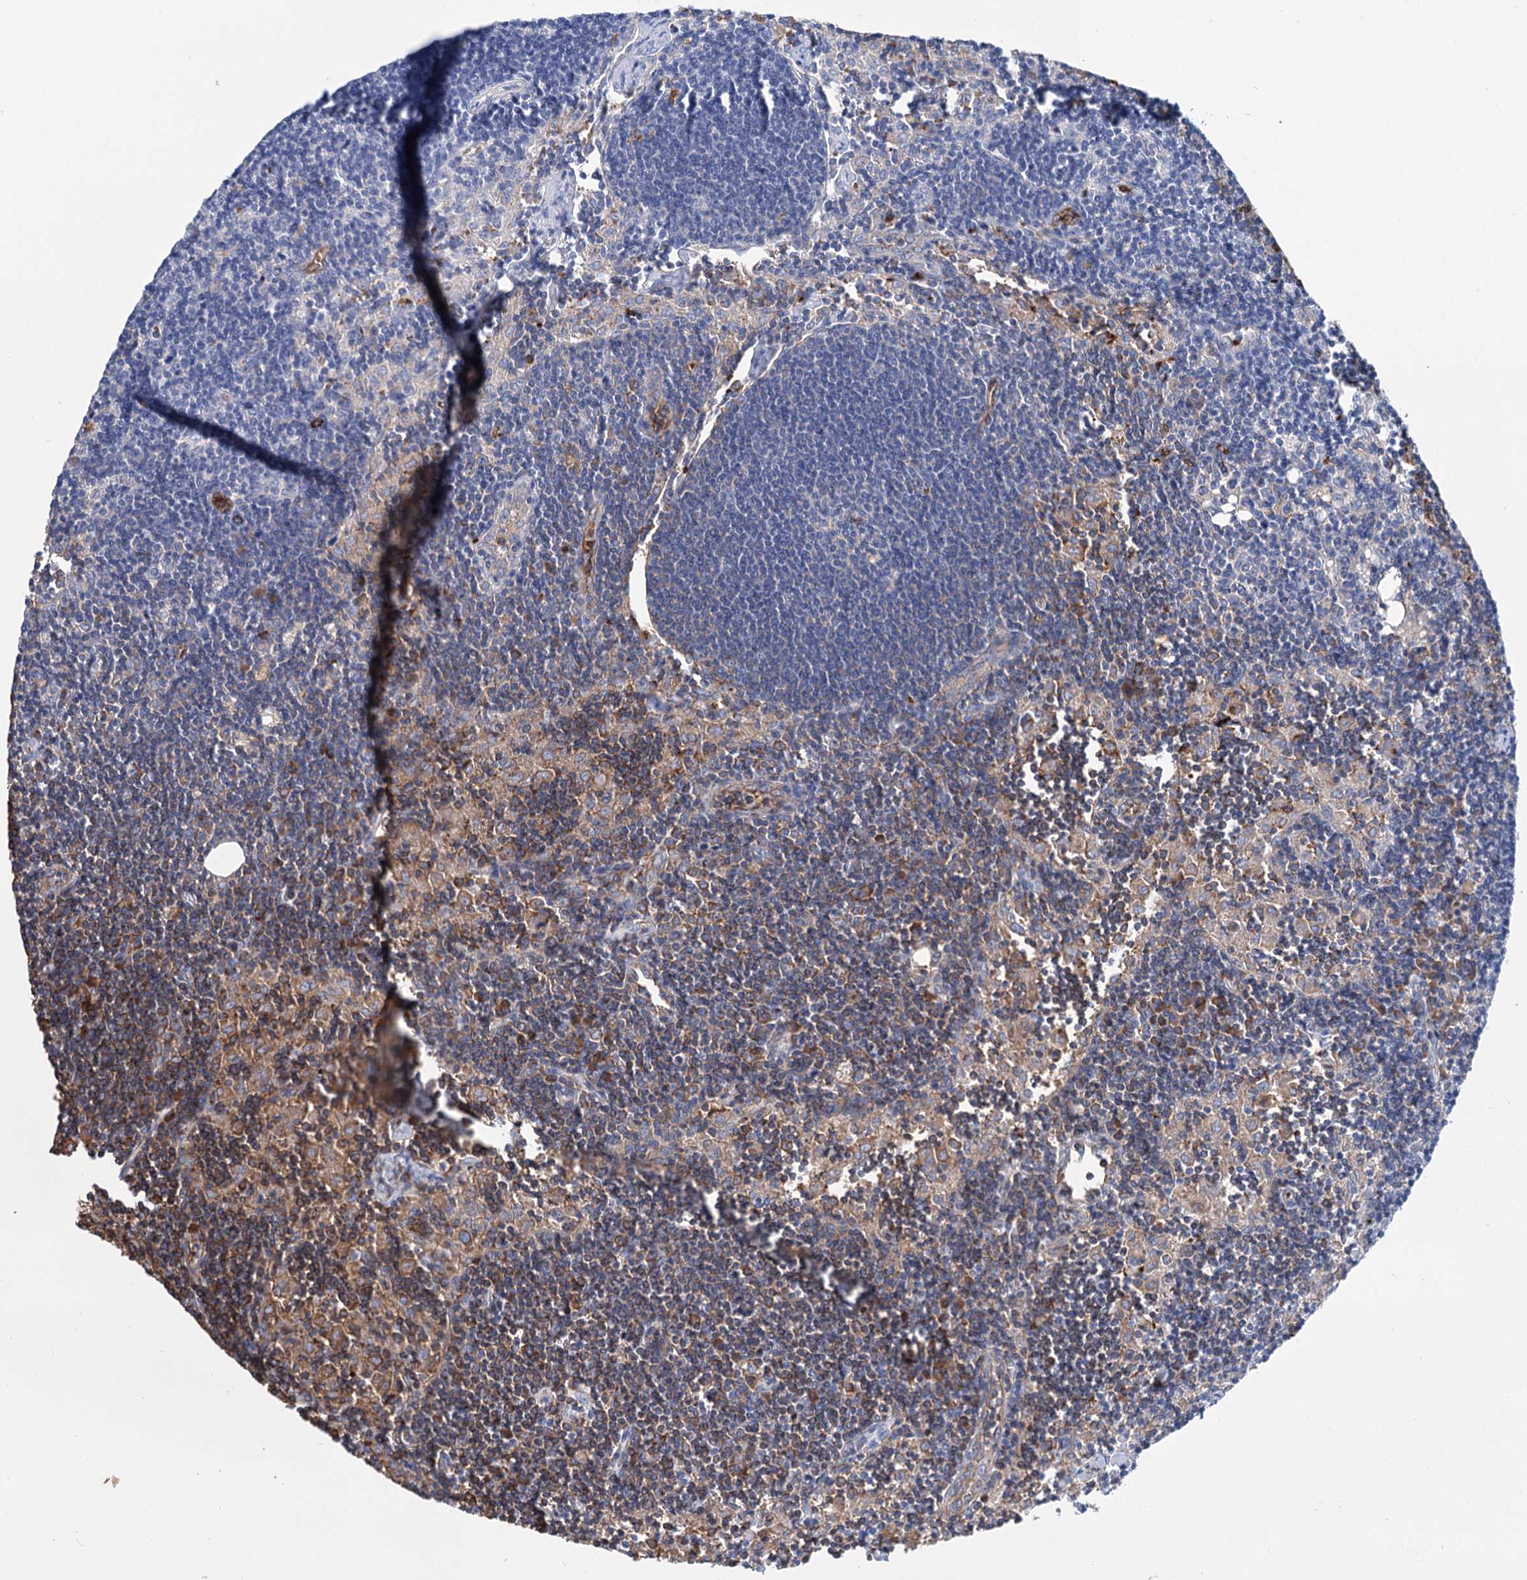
{"staining": {"intensity": "negative", "quantity": "none", "location": "none"}, "tissue": "lymph node", "cell_type": "Germinal center cells", "image_type": "normal", "snomed": [{"axis": "morphology", "description": "Normal tissue, NOS"}, {"axis": "topography", "description": "Lymph node"}], "caption": "This is a histopathology image of IHC staining of benign lymph node, which shows no expression in germinal center cells.", "gene": "RPUSD3", "patient": {"sex": "male", "age": 24}}